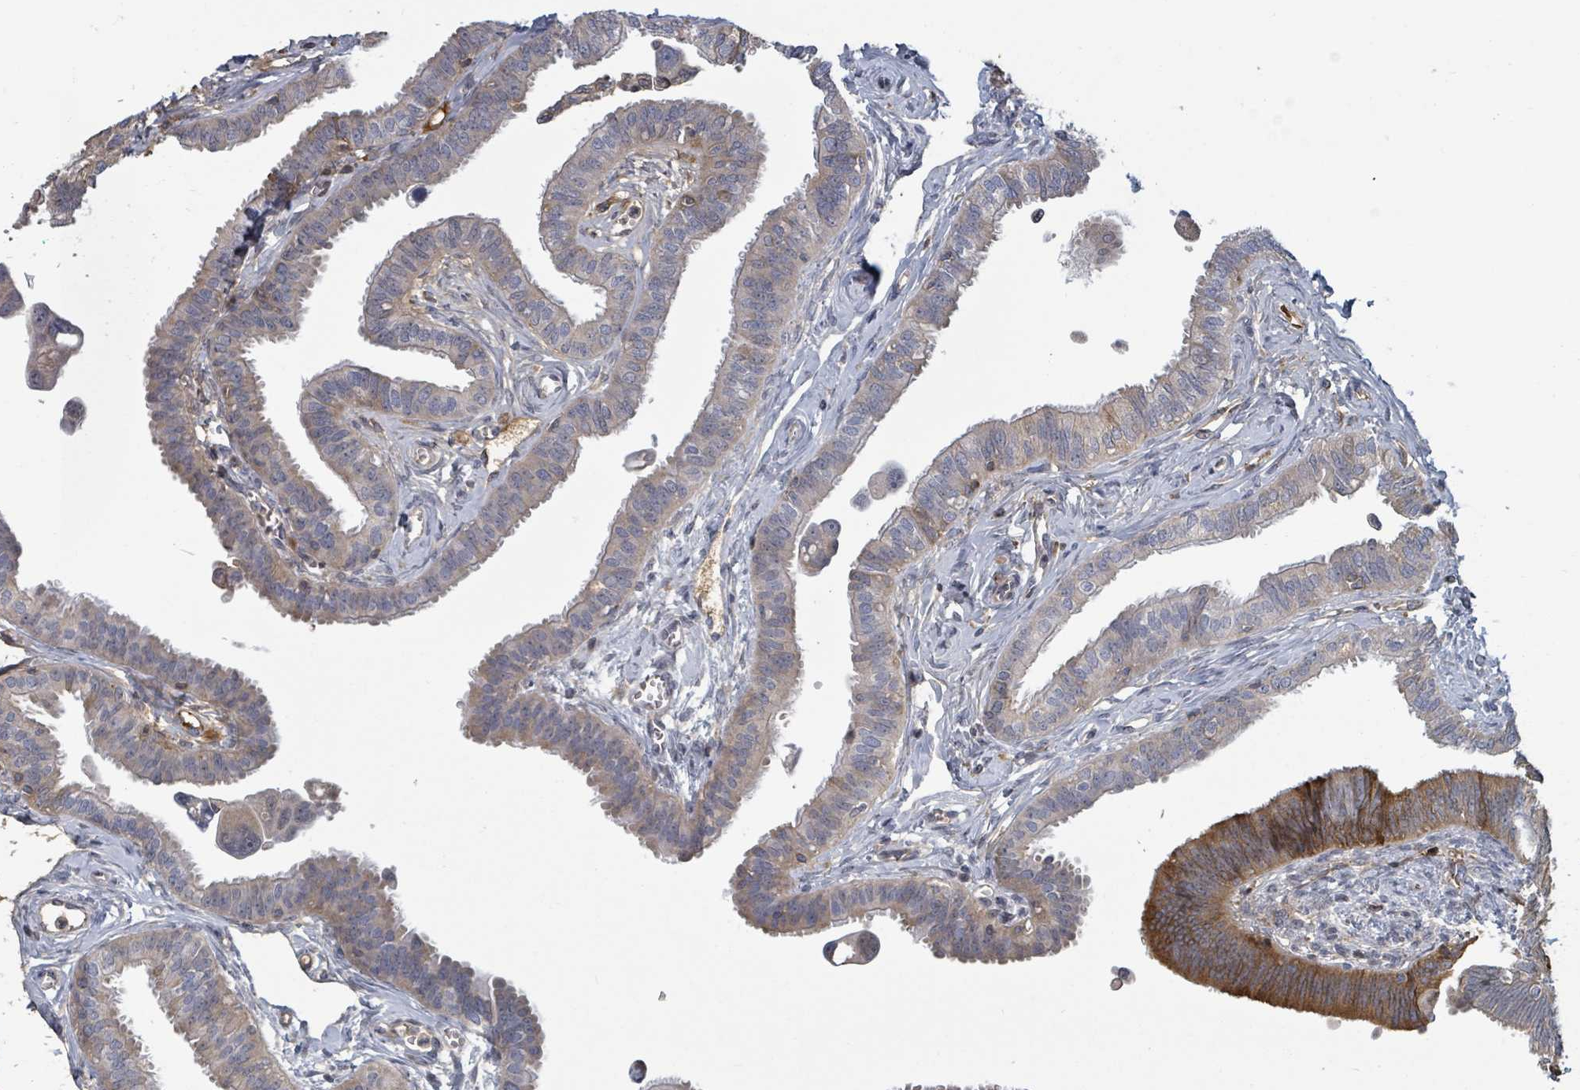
{"staining": {"intensity": "moderate", "quantity": "25%-75%", "location": "cytoplasmic/membranous"}, "tissue": "fallopian tube", "cell_type": "Glandular cells", "image_type": "normal", "snomed": [{"axis": "morphology", "description": "Normal tissue, NOS"}, {"axis": "morphology", "description": "Carcinoma, NOS"}, {"axis": "topography", "description": "Fallopian tube"}, {"axis": "topography", "description": "Ovary"}], "caption": "An image showing moderate cytoplasmic/membranous staining in about 25%-75% of glandular cells in benign fallopian tube, as visualized by brown immunohistochemical staining.", "gene": "GABBR1", "patient": {"sex": "female", "age": 59}}